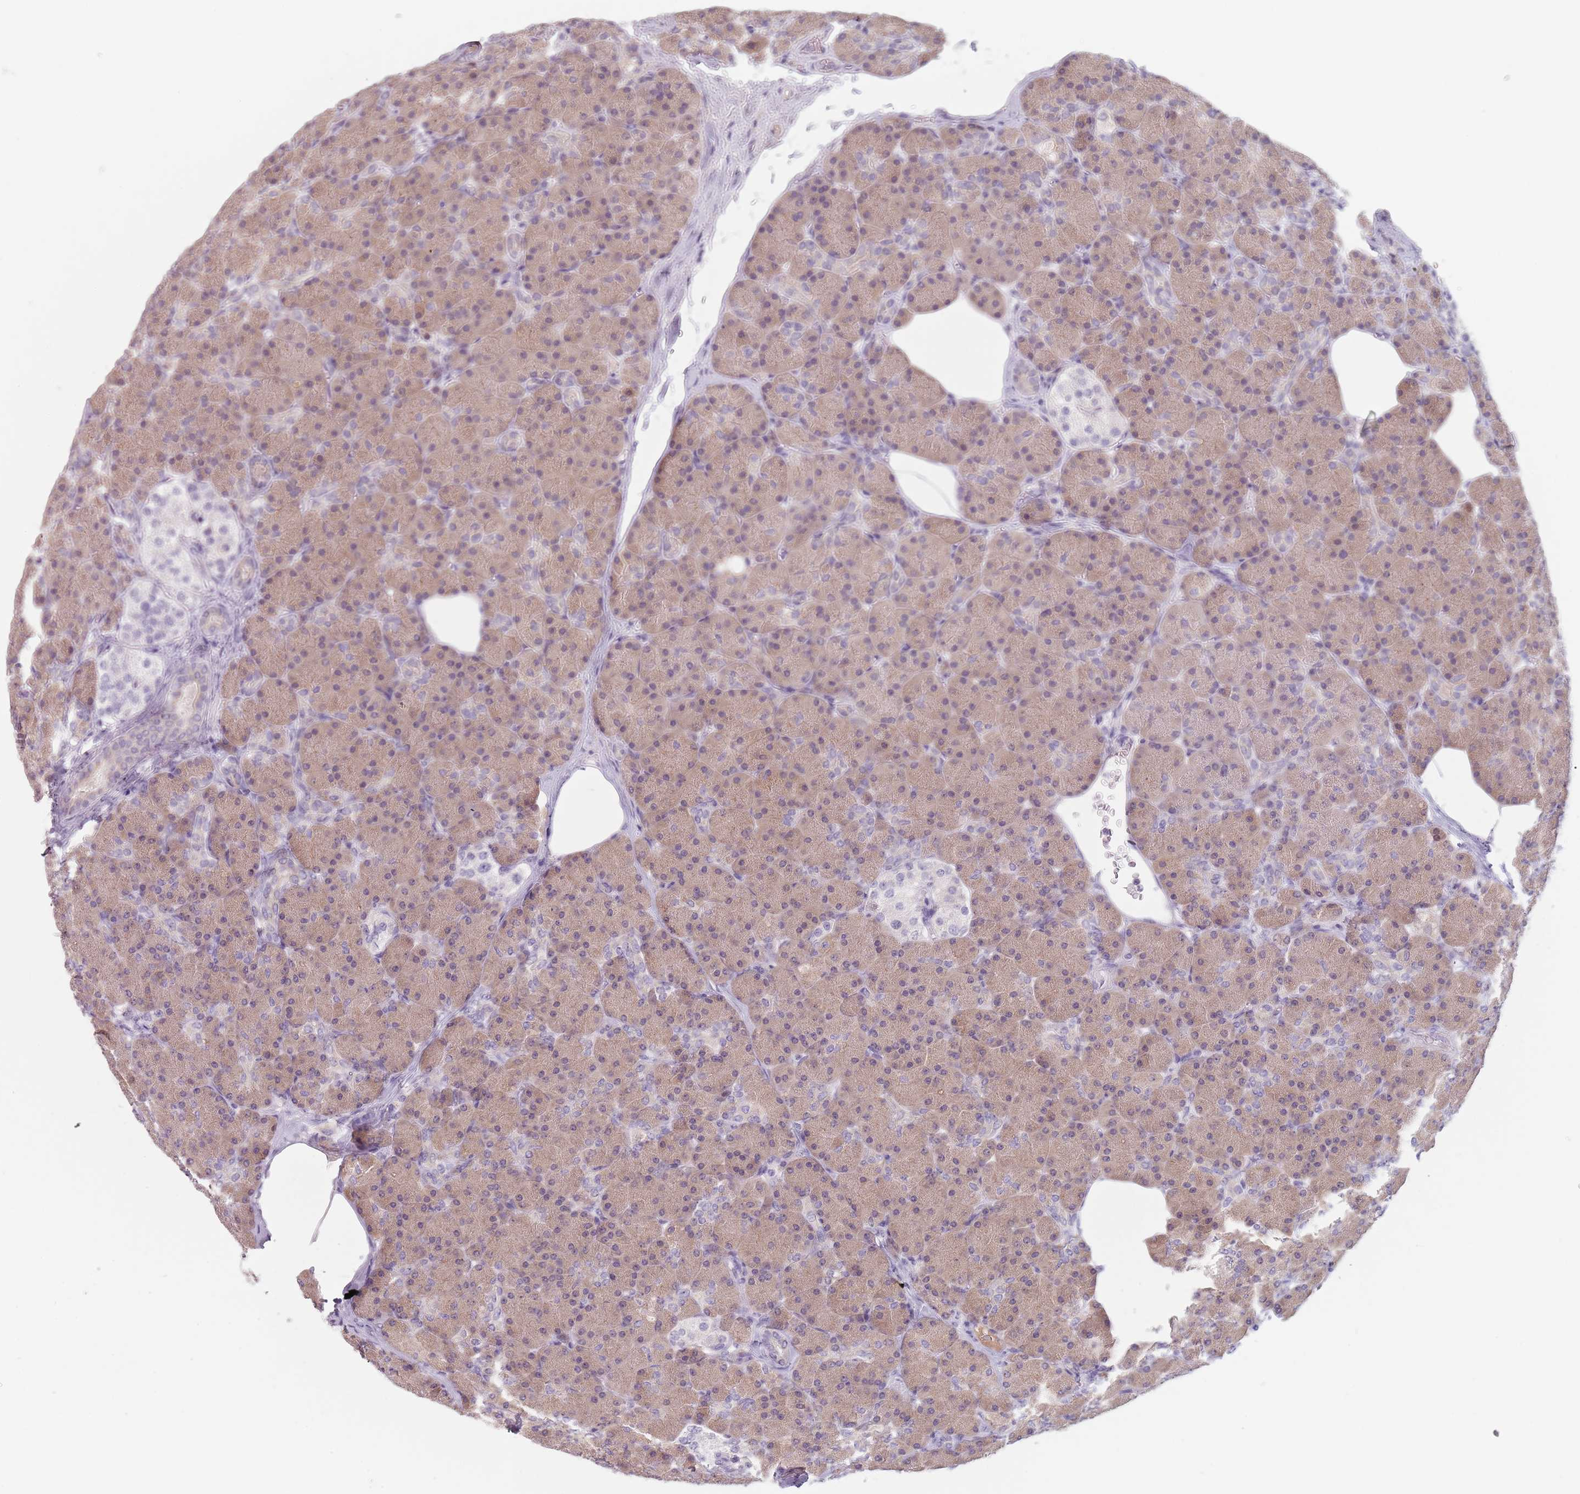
{"staining": {"intensity": "weak", "quantity": ">75%", "location": "cytoplasmic/membranous"}, "tissue": "pancreas", "cell_type": "Exocrine glandular cells", "image_type": "normal", "snomed": [{"axis": "morphology", "description": "Normal tissue, NOS"}, {"axis": "topography", "description": "Pancreas"}], "caption": "A brown stain shows weak cytoplasmic/membranous staining of a protein in exocrine glandular cells of normal pancreas. Using DAB (brown) and hematoxylin (blue) stains, captured at high magnification using brightfield microscopy.", "gene": "CEP19", "patient": {"sex": "female", "age": 43}}